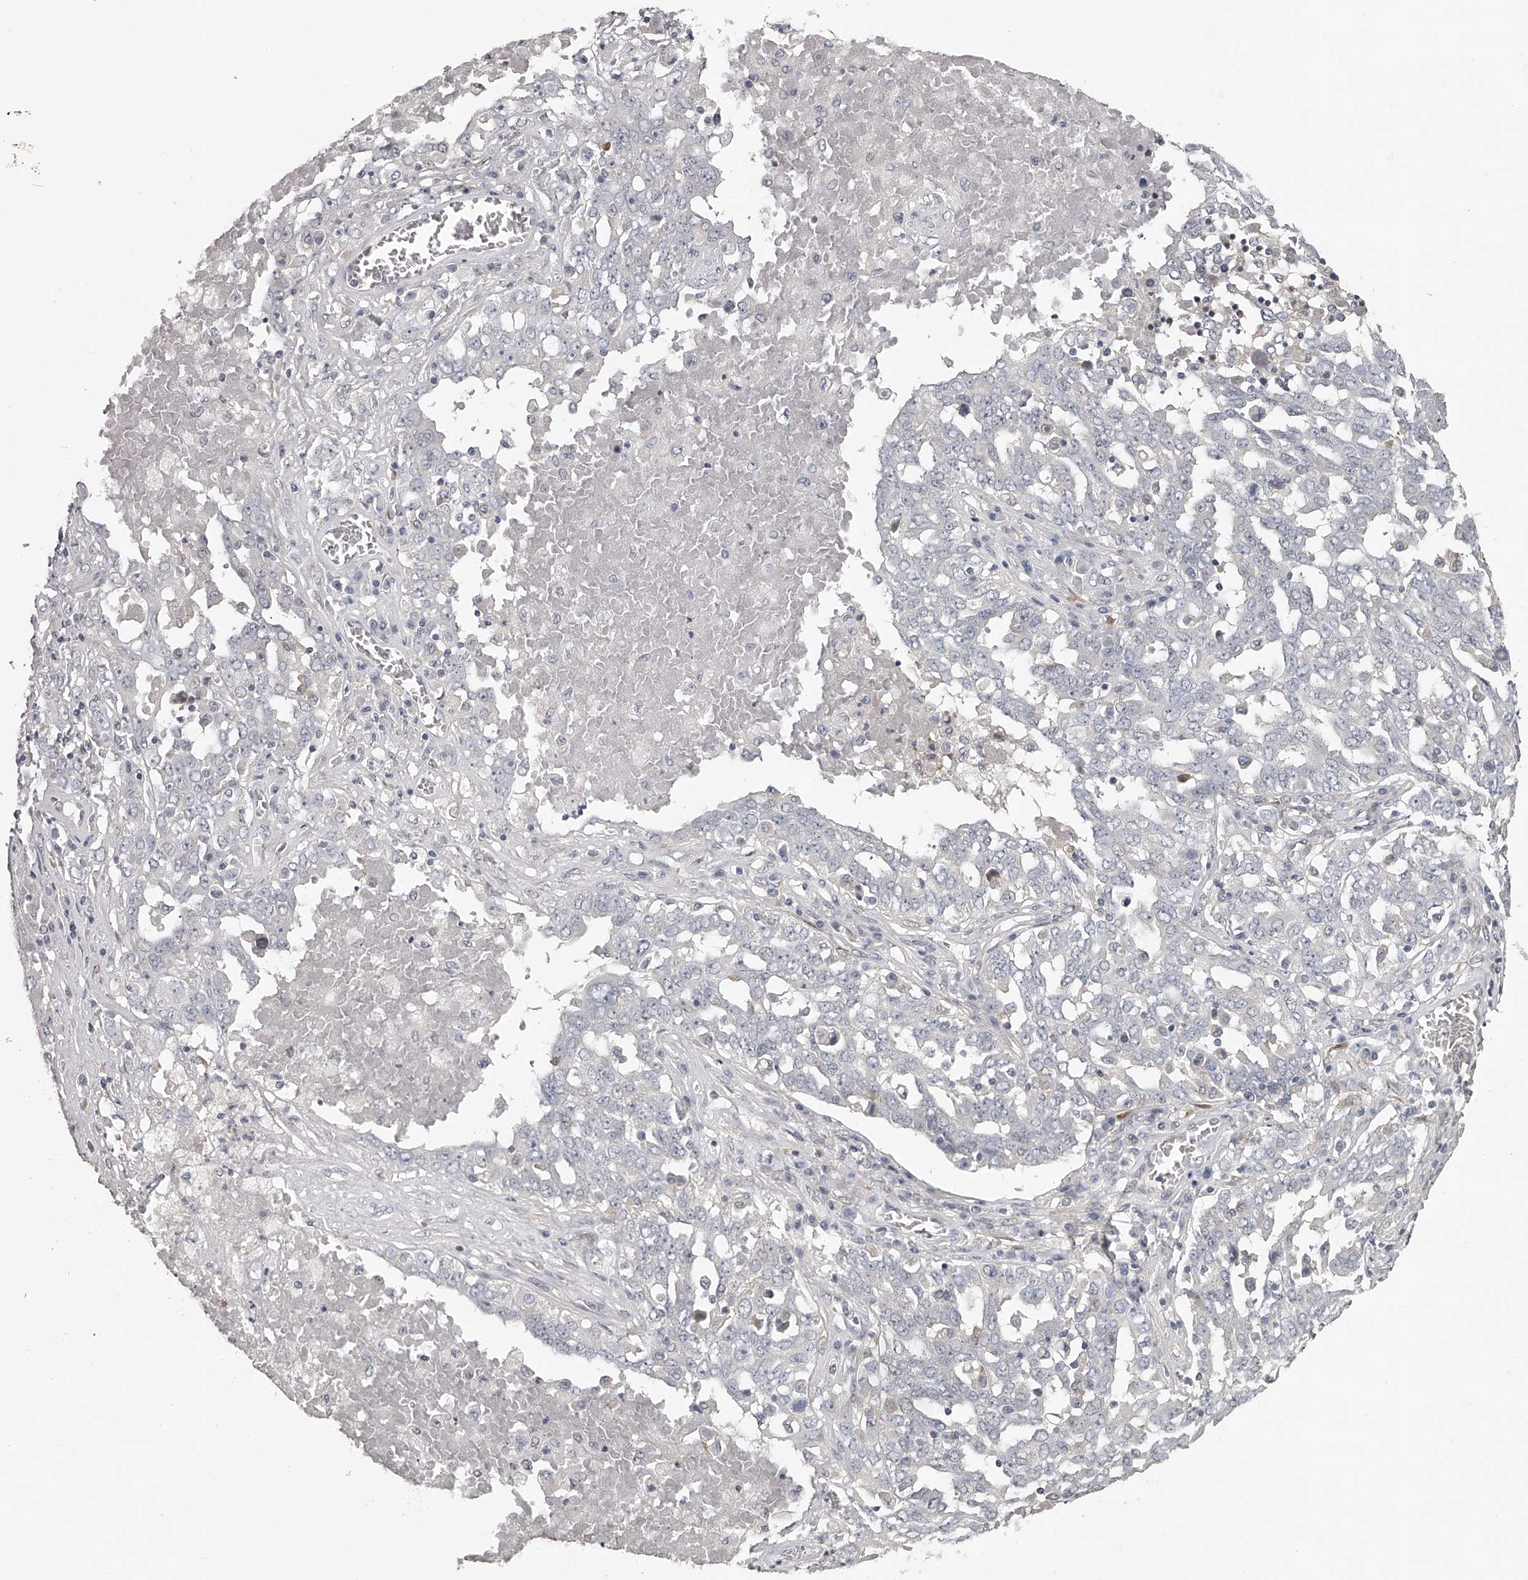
{"staining": {"intensity": "negative", "quantity": "none", "location": "none"}, "tissue": "ovarian cancer", "cell_type": "Tumor cells", "image_type": "cancer", "snomed": [{"axis": "morphology", "description": "Carcinoma, endometroid"}, {"axis": "topography", "description": "Ovary"}], "caption": "Immunohistochemistry (IHC) histopathology image of neoplastic tissue: human endometroid carcinoma (ovarian) stained with DAB exhibits no significant protein staining in tumor cells. (Brightfield microscopy of DAB immunohistochemistry at high magnification).", "gene": "GGCT", "patient": {"sex": "female", "age": 62}}